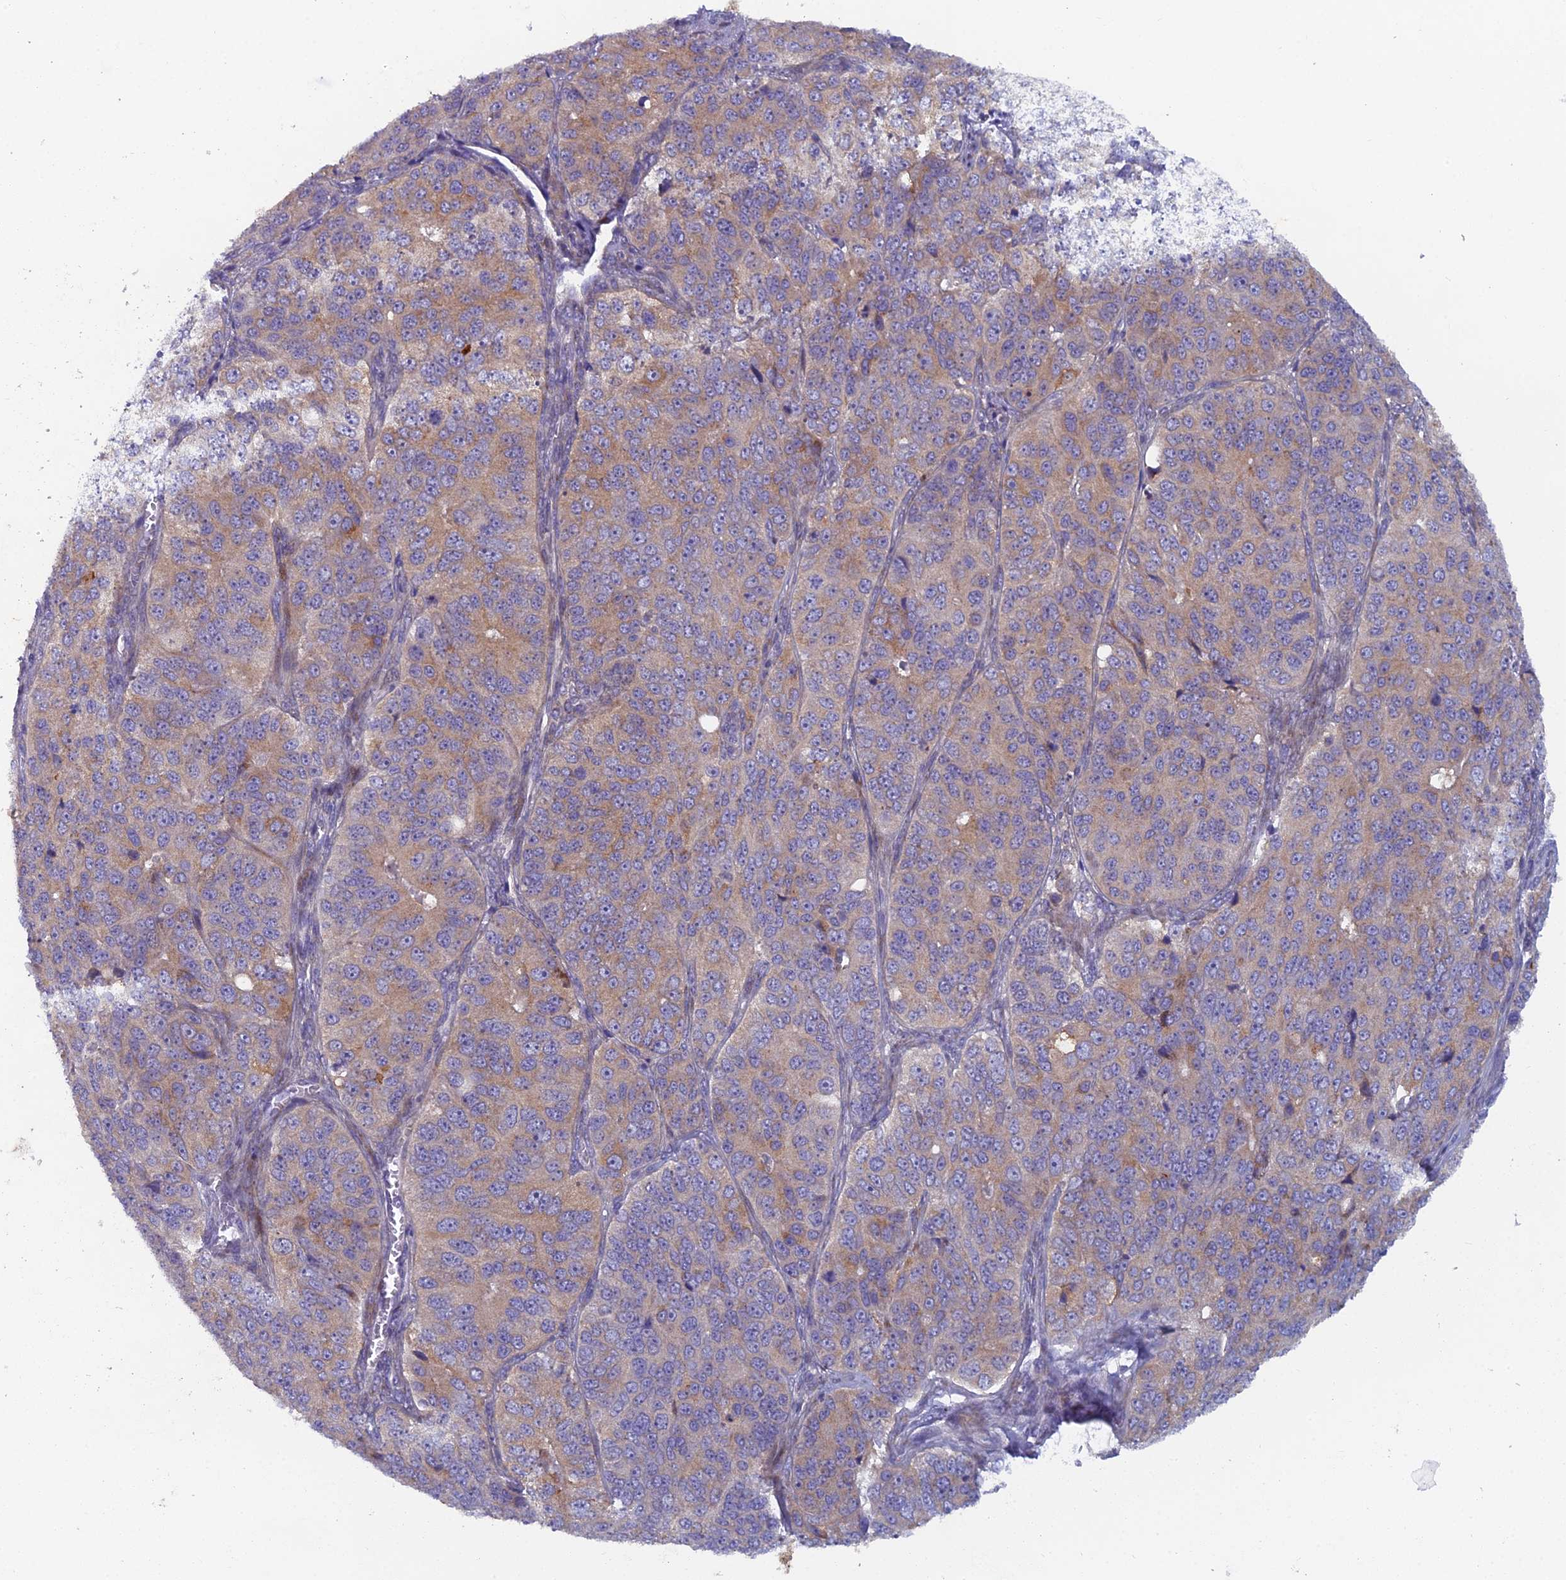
{"staining": {"intensity": "moderate", "quantity": "25%-75%", "location": "cytoplasmic/membranous"}, "tissue": "ovarian cancer", "cell_type": "Tumor cells", "image_type": "cancer", "snomed": [{"axis": "morphology", "description": "Carcinoma, endometroid"}, {"axis": "topography", "description": "Ovary"}], "caption": "Moderate cytoplasmic/membranous positivity for a protein is present in about 25%-75% of tumor cells of ovarian cancer (endometroid carcinoma) using immunohistochemistry (IHC).", "gene": "B9D2", "patient": {"sex": "female", "age": 51}}